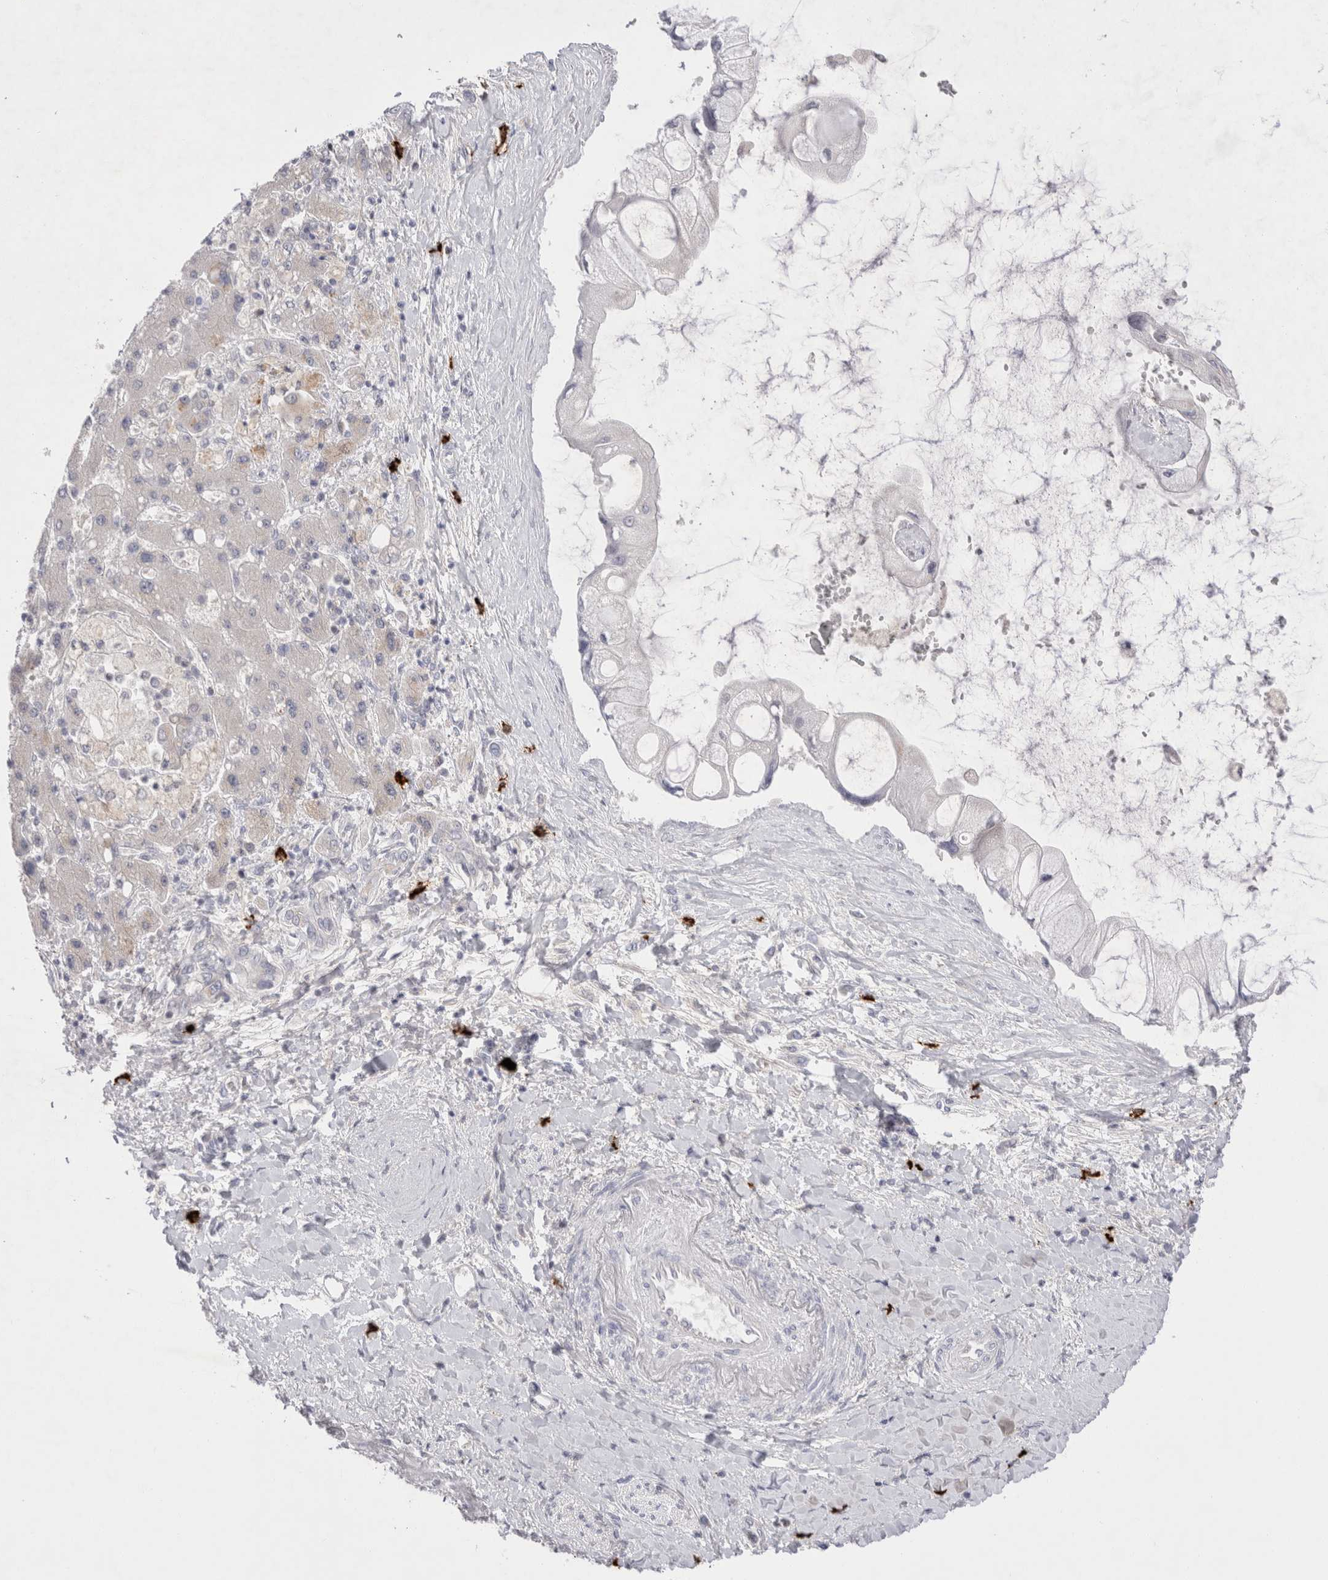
{"staining": {"intensity": "negative", "quantity": "none", "location": "none"}, "tissue": "liver cancer", "cell_type": "Tumor cells", "image_type": "cancer", "snomed": [{"axis": "morphology", "description": "Cholangiocarcinoma"}, {"axis": "topography", "description": "Liver"}], "caption": "Image shows no significant protein positivity in tumor cells of cholangiocarcinoma (liver).", "gene": "SPINK2", "patient": {"sex": "male", "age": 50}}